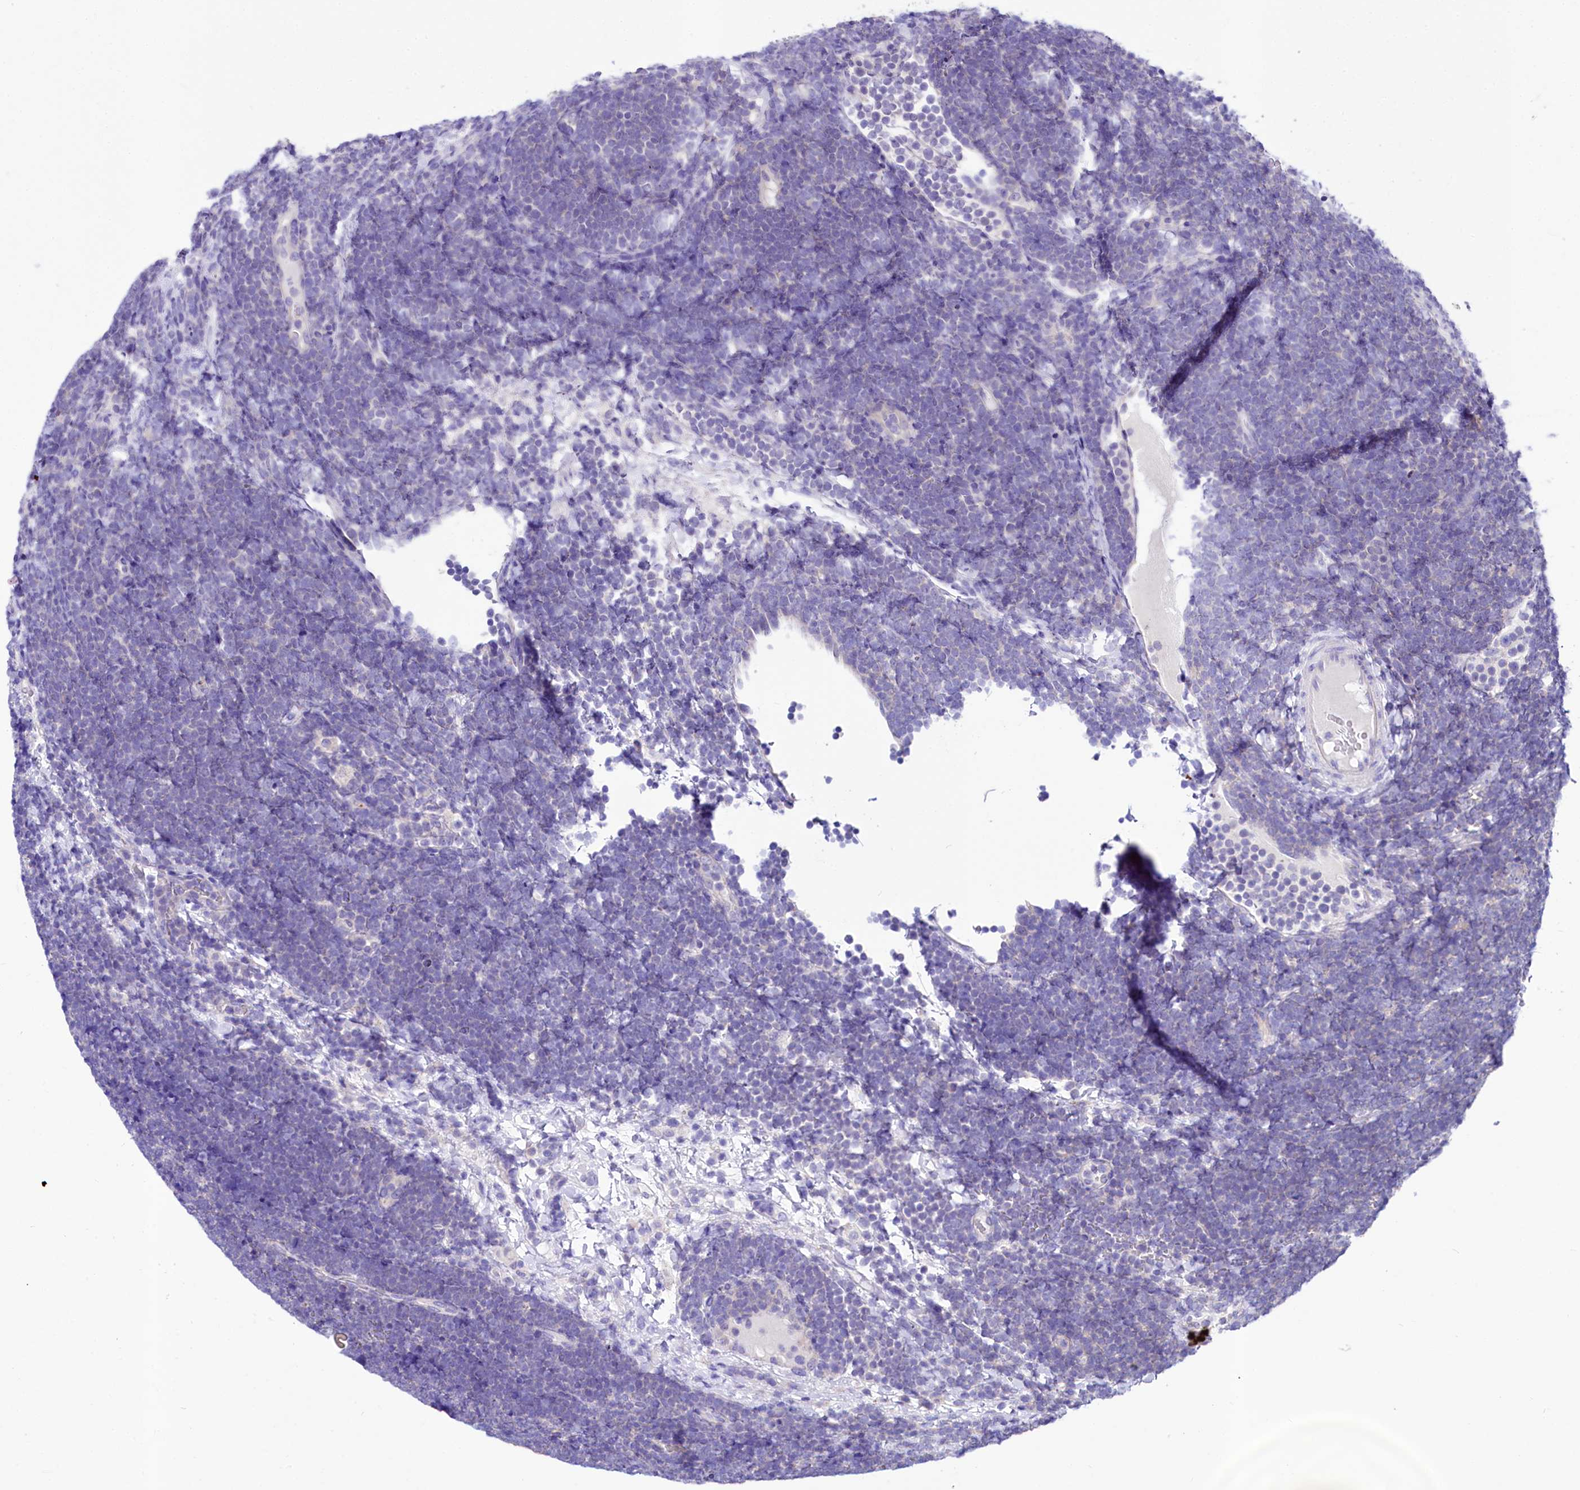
{"staining": {"intensity": "negative", "quantity": "none", "location": "none"}, "tissue": "lymphoma", "cell_type": "Tumor cells", "image_type": "cancer", "snomed": [{"axis": "morphology", "description": "Malignant lymphoma, non-Hodgkin's type, High grade"}, {"axis": "topography", "description": "Lymph node"}], "caption": "Lymphoma stained for a protein using immunohistochemistry (IHC) demonstrates no expression tumor cells.", "gene": "ABHD5", "patient": {"sex": "male", "age": 13}}